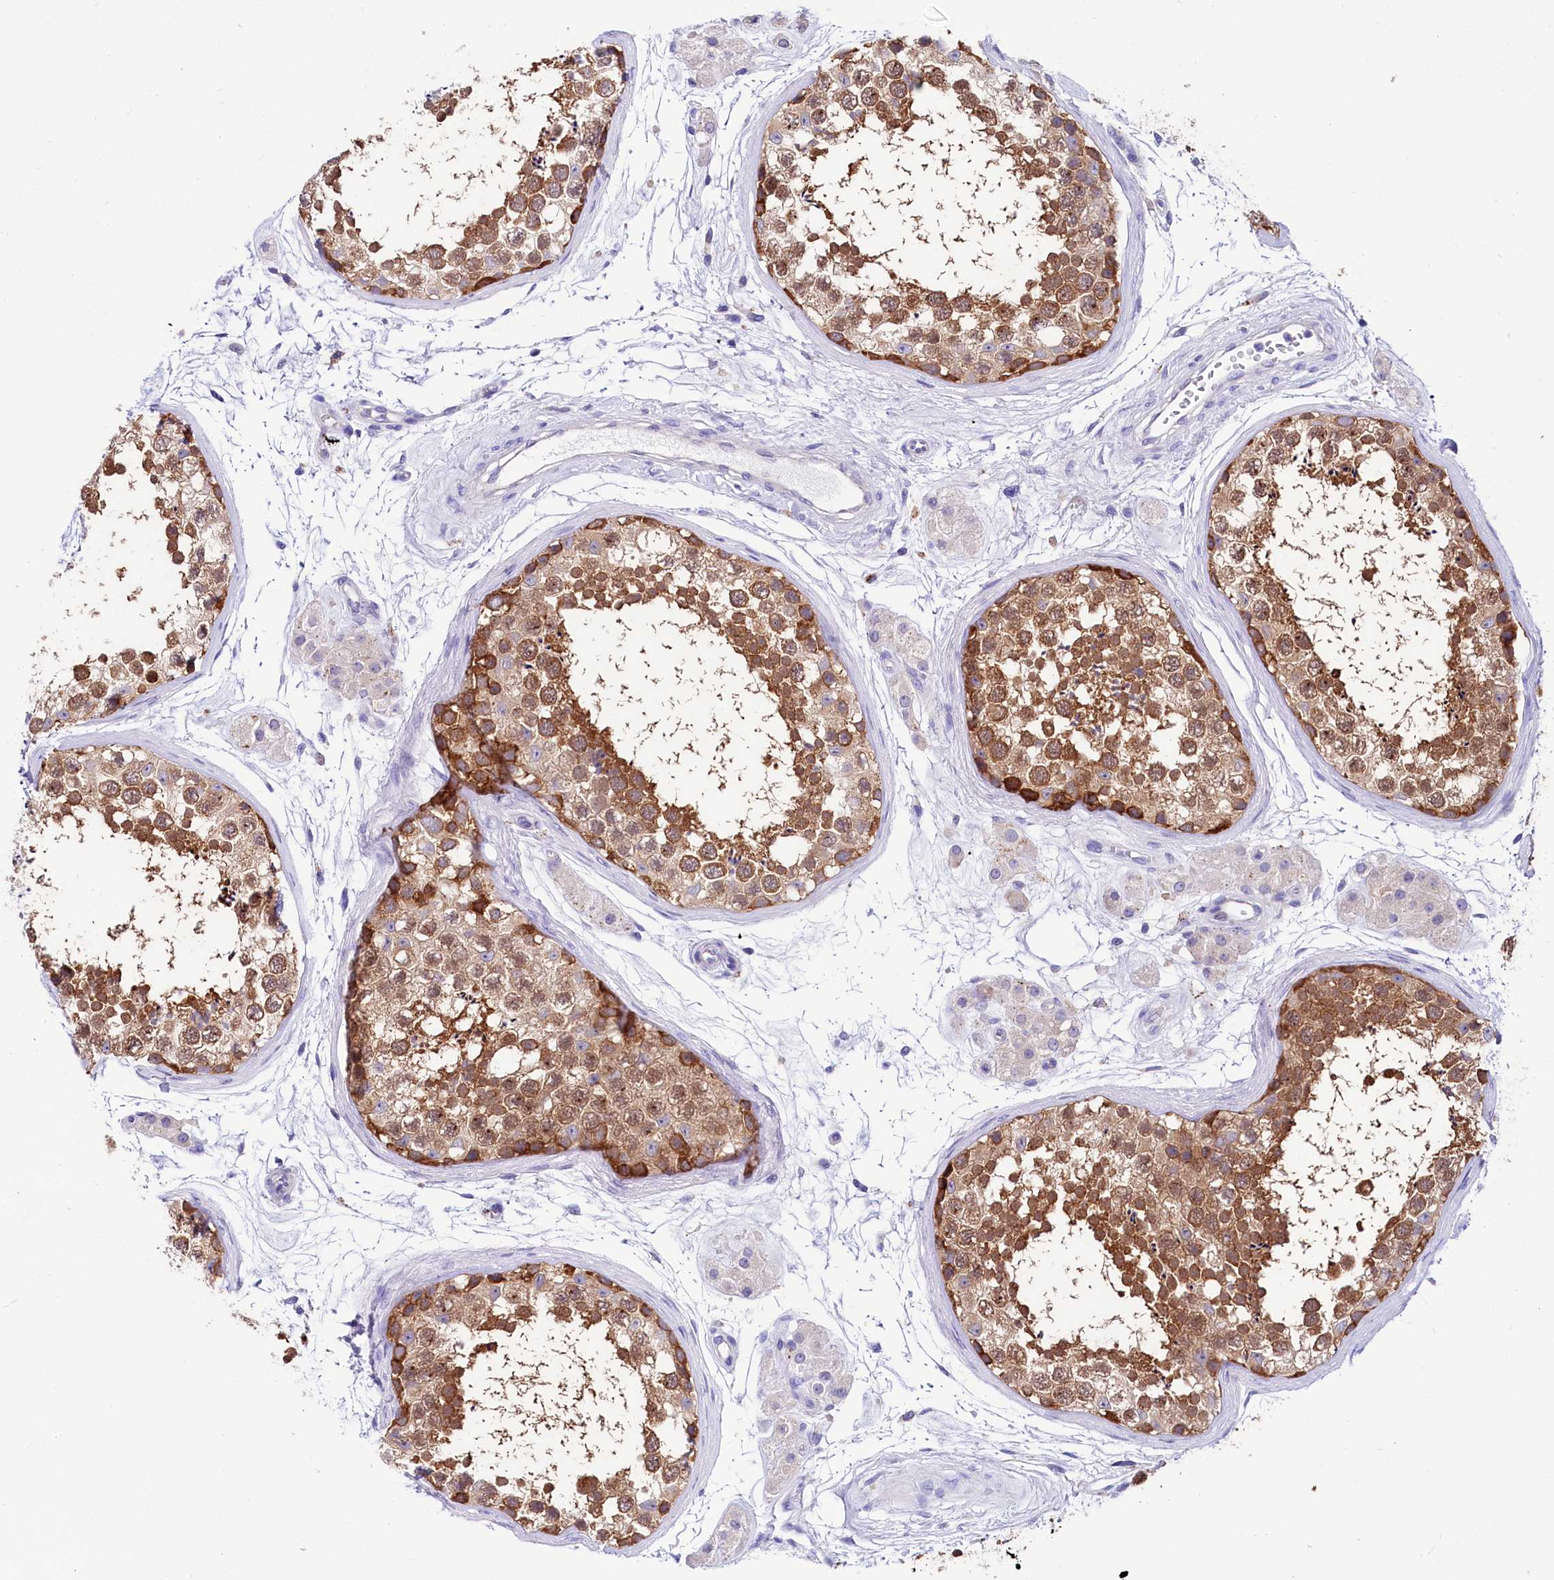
{"staining": {"intensity": "strong", "quantity": ">75%", "location": "cytoplasmic/membranous"}, "tissue": "testis", "cell_type": "Cells in seminiferous ducts", "image_type": "normal", "snomed": [{"axis": "morphology", "description": "Normal tissue, NOS"}, {"axis": "topography", "description": "Testis"}], "caption": "Immunohistochemical staining of benign testis shows high levels of strong cytoplasmic/membranous staining in about >75% of cells in seminiferous ducts.", "gene": "ABHD5", "patient": {"sex": "male", "age": 56}}